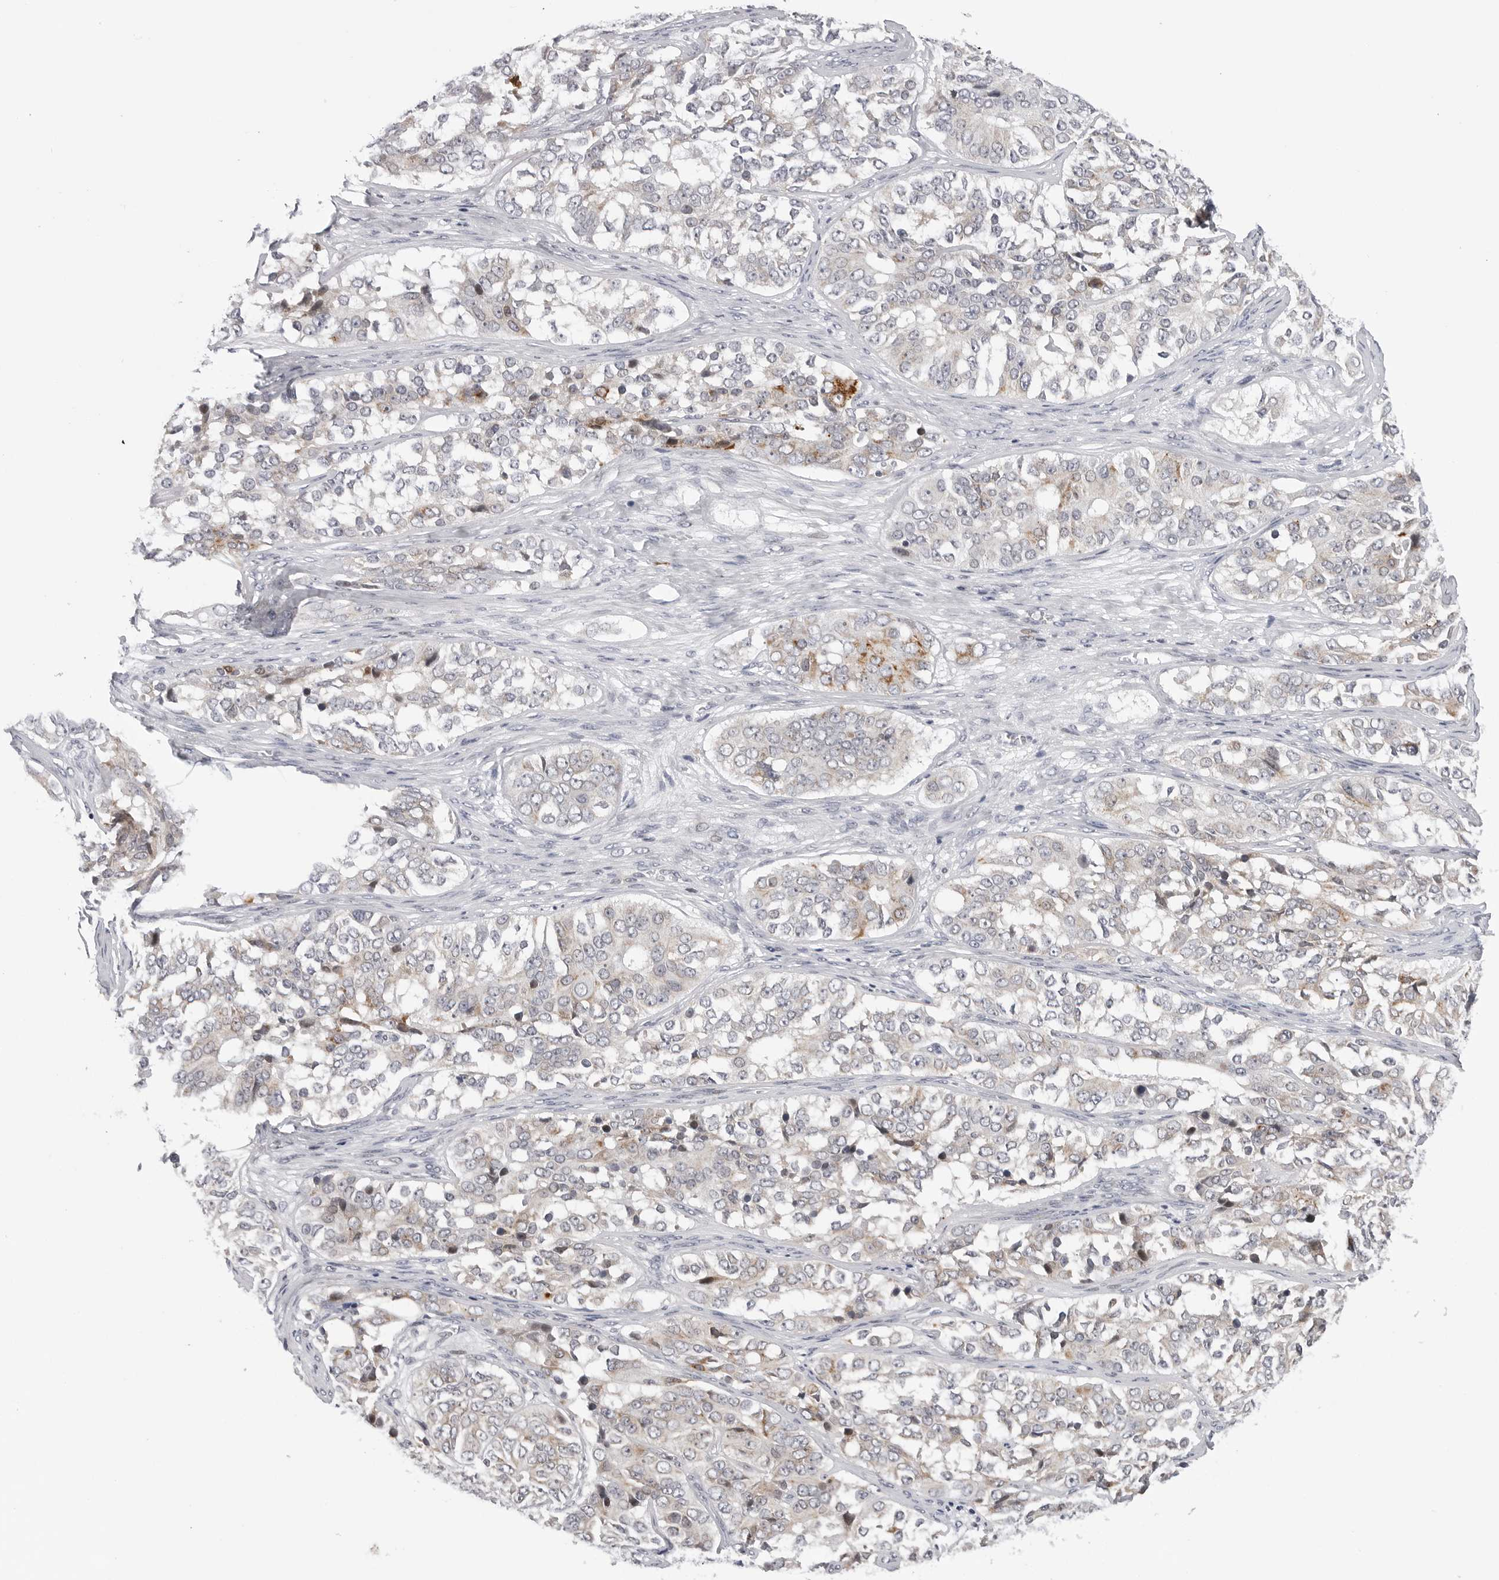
{"staining": {"intensity": "moderate", "quantity": "<25%", "location": "cytoplasmic/membranous"}, "tissue": "ovarian cancer", "cell_type": "Tumor cells", "image_type": "cancer", "snomed": [{"axis": "morphology", "description": "Carcinoma, endometroid"}, {"axis": "topography", "description": "Ovary"}], "caption": "Ovarian cancer tissue displays moderate cytoplasmic/membranous staining in approximately <25% of tumor cells", "gene": "CDK20", "patient": {"sex": "female", "age": 51}}